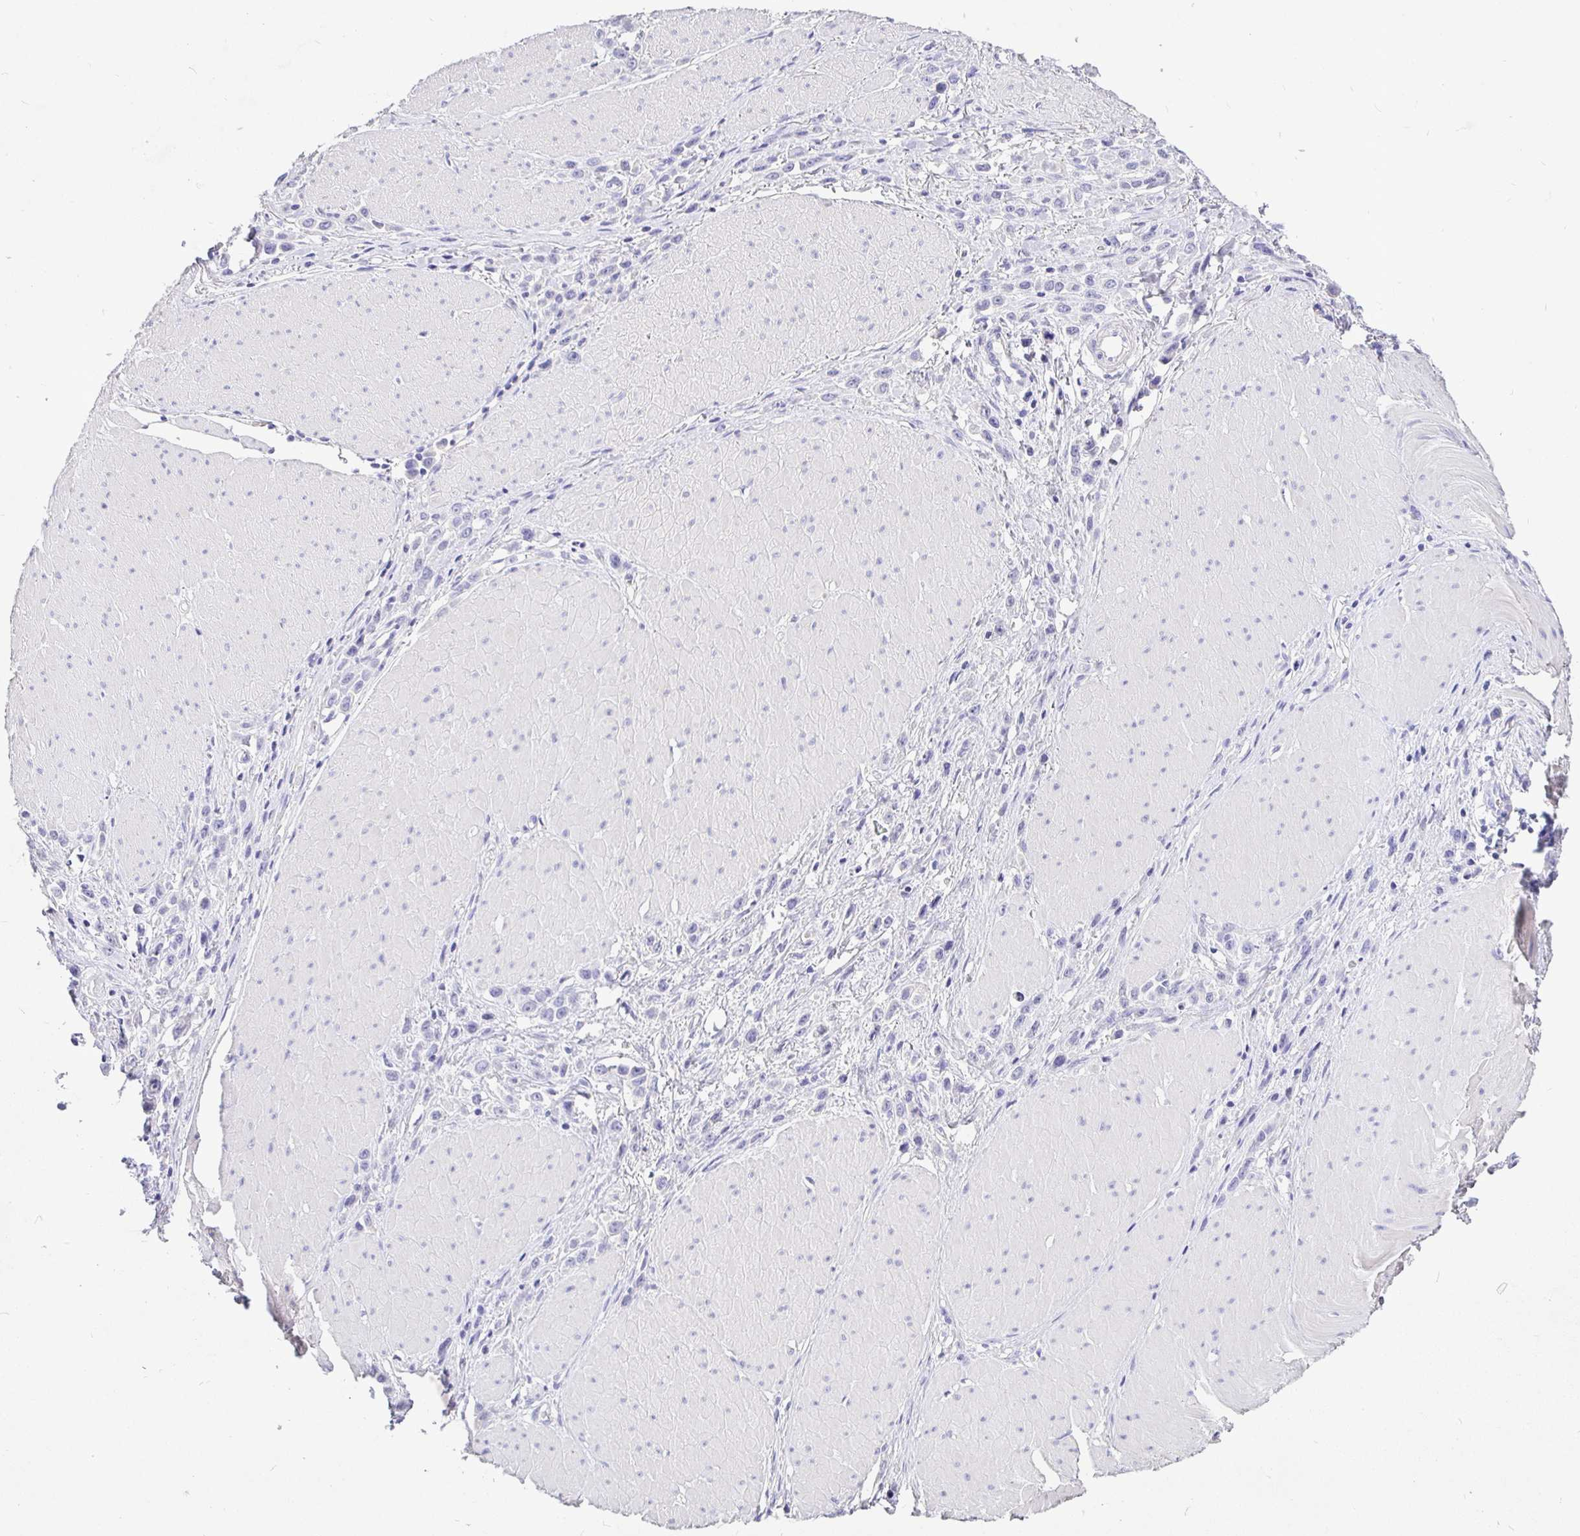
{"staining": {"intensity": "negative", "quantity": "none", "location": "none"}, "tissue": "stomach cancer", "cell_type": "Tumor cells", "image_type": "cancer", "snomed": [{"axis": "morphology", "description": "Adenocarcinoma, NOS"}, {"axis": "topography", "description": "Stomach"}], "caption": "Immunohistochemistry micrograph of stomach cancer stained for a protein (brown), which demonstrates no positivity in tumor cells.", "gene": "TPTE", "patient": {"sex": "male", "age": 47}}